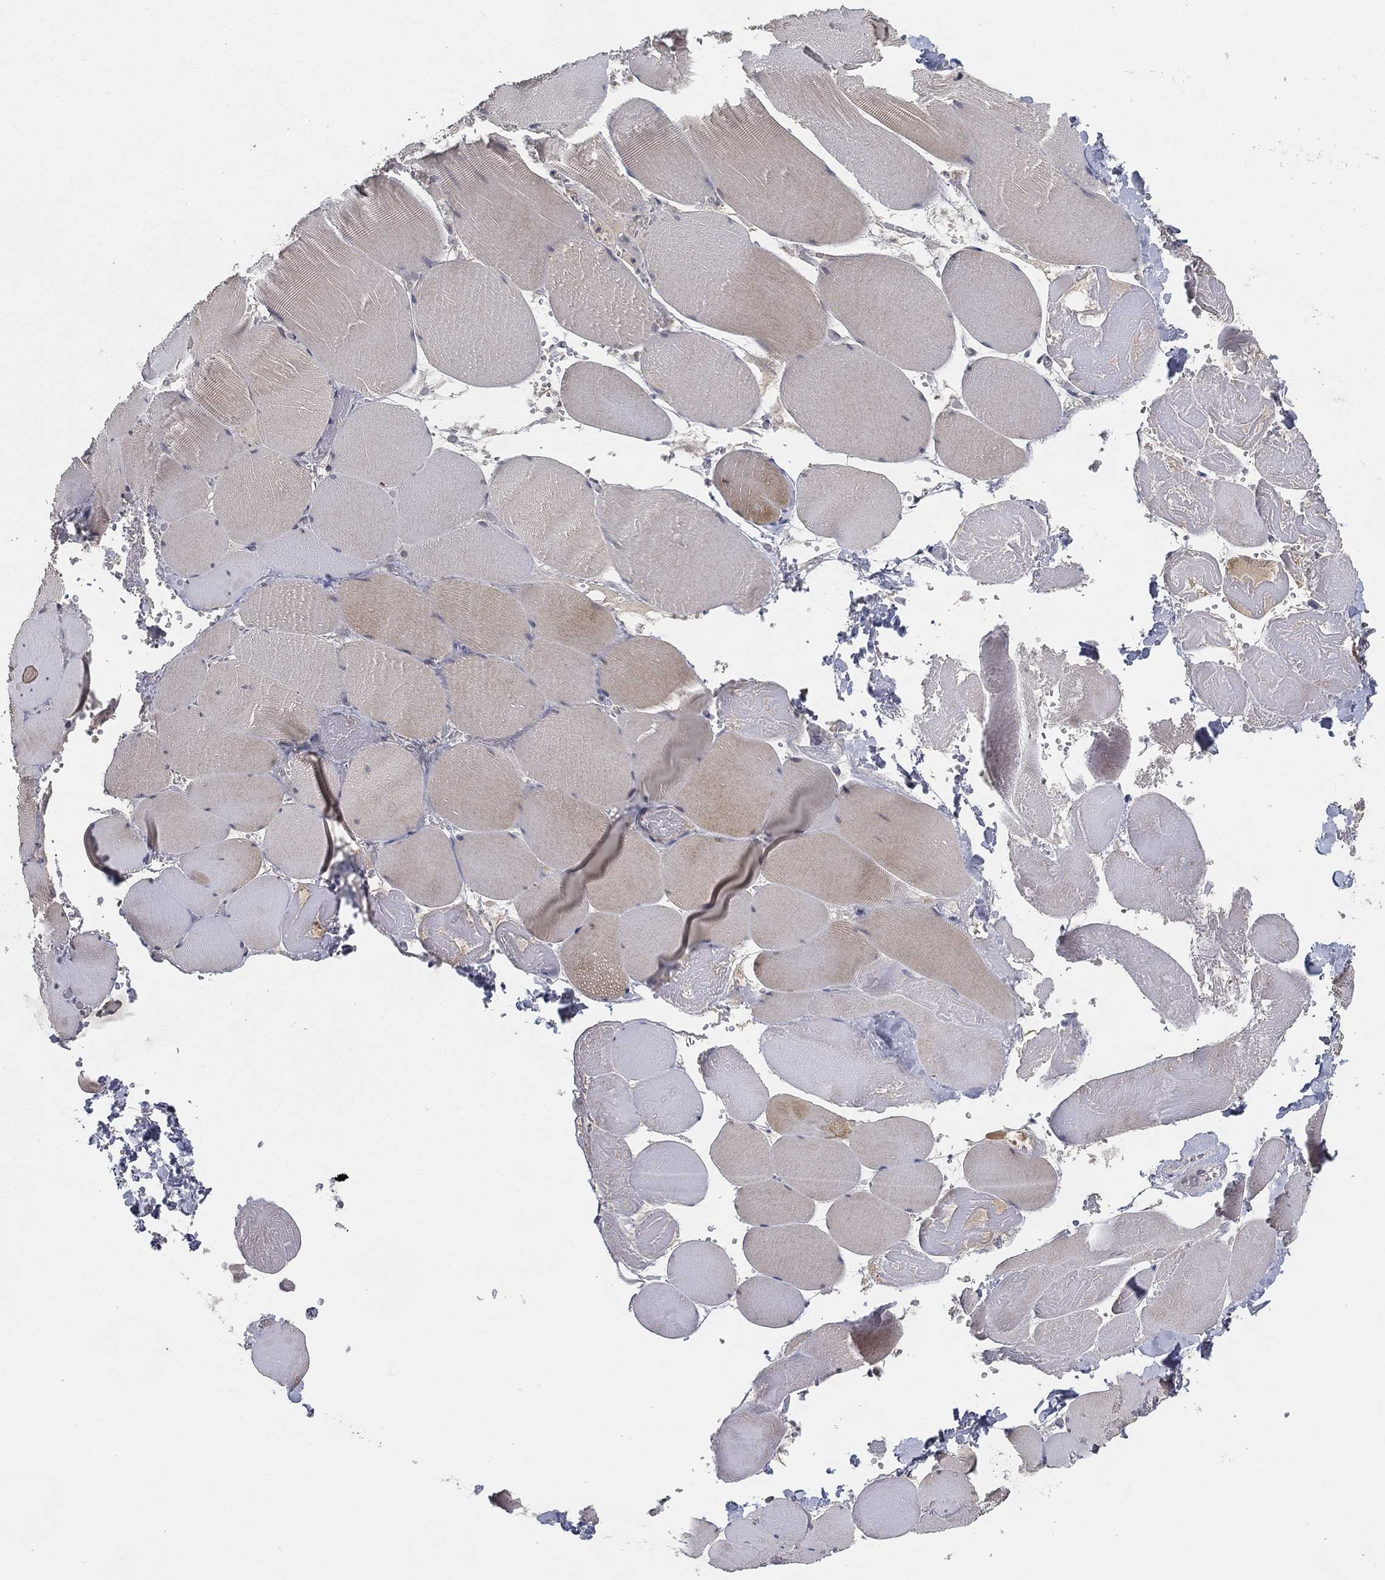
{"staining": {"intensity": "weak", "quantity": "<25%", "location": "cytoplasmic/membranous"}, "tissue": "skeletal muscle", "cell_type": "Myocytes", "image_type": "normal", "snomed": [{"axis": "morphology", "description": "Normal tissue, NOS"}, {"axis": "morphology", "description": "Malignant melanoma, Metastatic site"}, {"axis": "topography", "description": "Skeletal muscle"}], "caption": "High magnification brightfield microscopy of benign skeletal muscle stained with DAB (brown) and counterstained with hematoxylin (blue): myocytes show no significant expression. The staining is performed using DAB brown chromogen with nuclei counter-stained in using hematoxylin.", "gene": "CFAP251", "patient": {"sex": "male", "age": 50}}